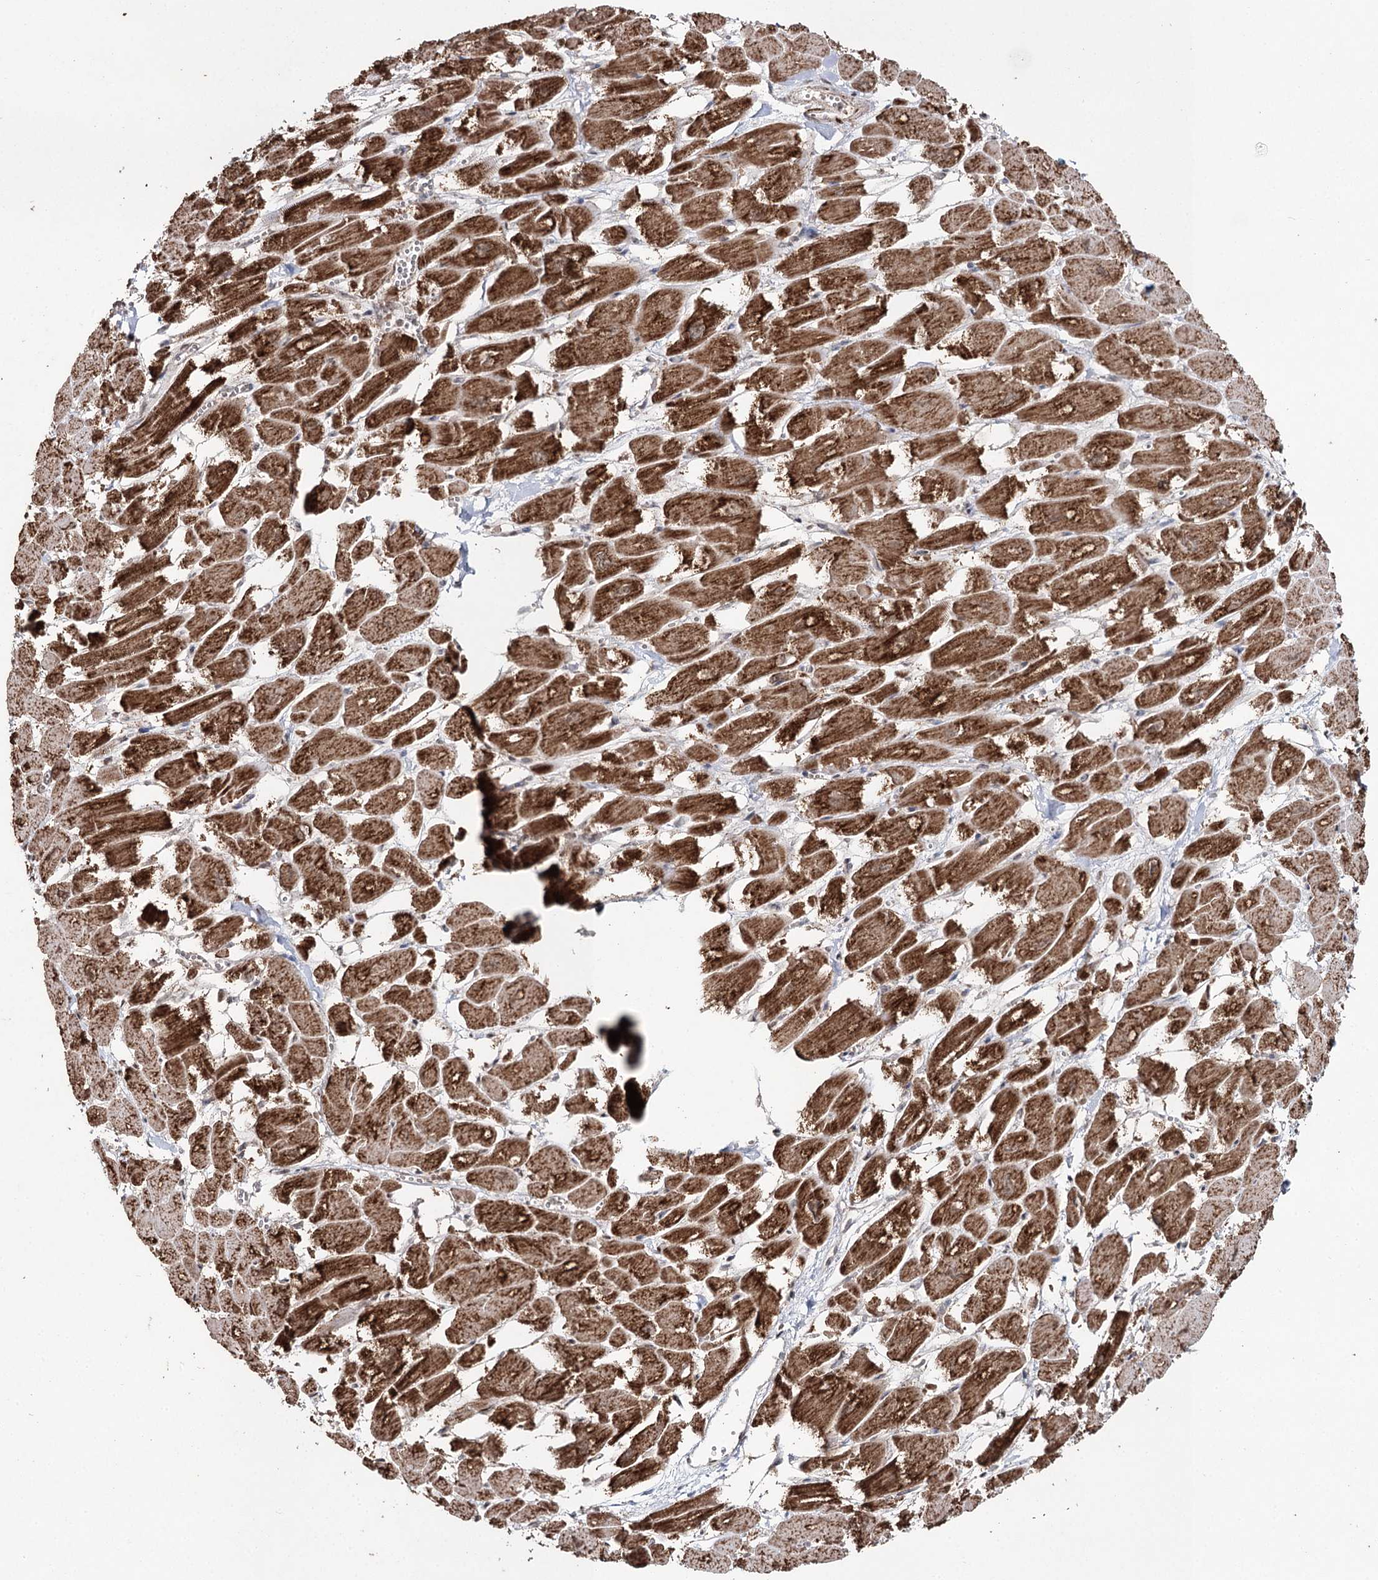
{"staining": {"intensity": "strong", "quantity": ">75%", "location": "cytoplasmic/membranous"}, "tissue": "heart muscle", "cell_type": "Cardiomyocytes", "image_type": "normal", "snomed": [{"axis": "morphology", "description": "Normal tissue, NOS"}, {"axis": "topography", "description": "Heart"}], "caption": "Immunohistochemistry photomicrograph of benign human heart muscle stained for a protein (brown), which exhibits high levels of strong cytoplasmic/membranous expression in about >75% of cardiomyocytes.", "gene": "PDHX", "patient": {"sex": "male", "age": 54}}